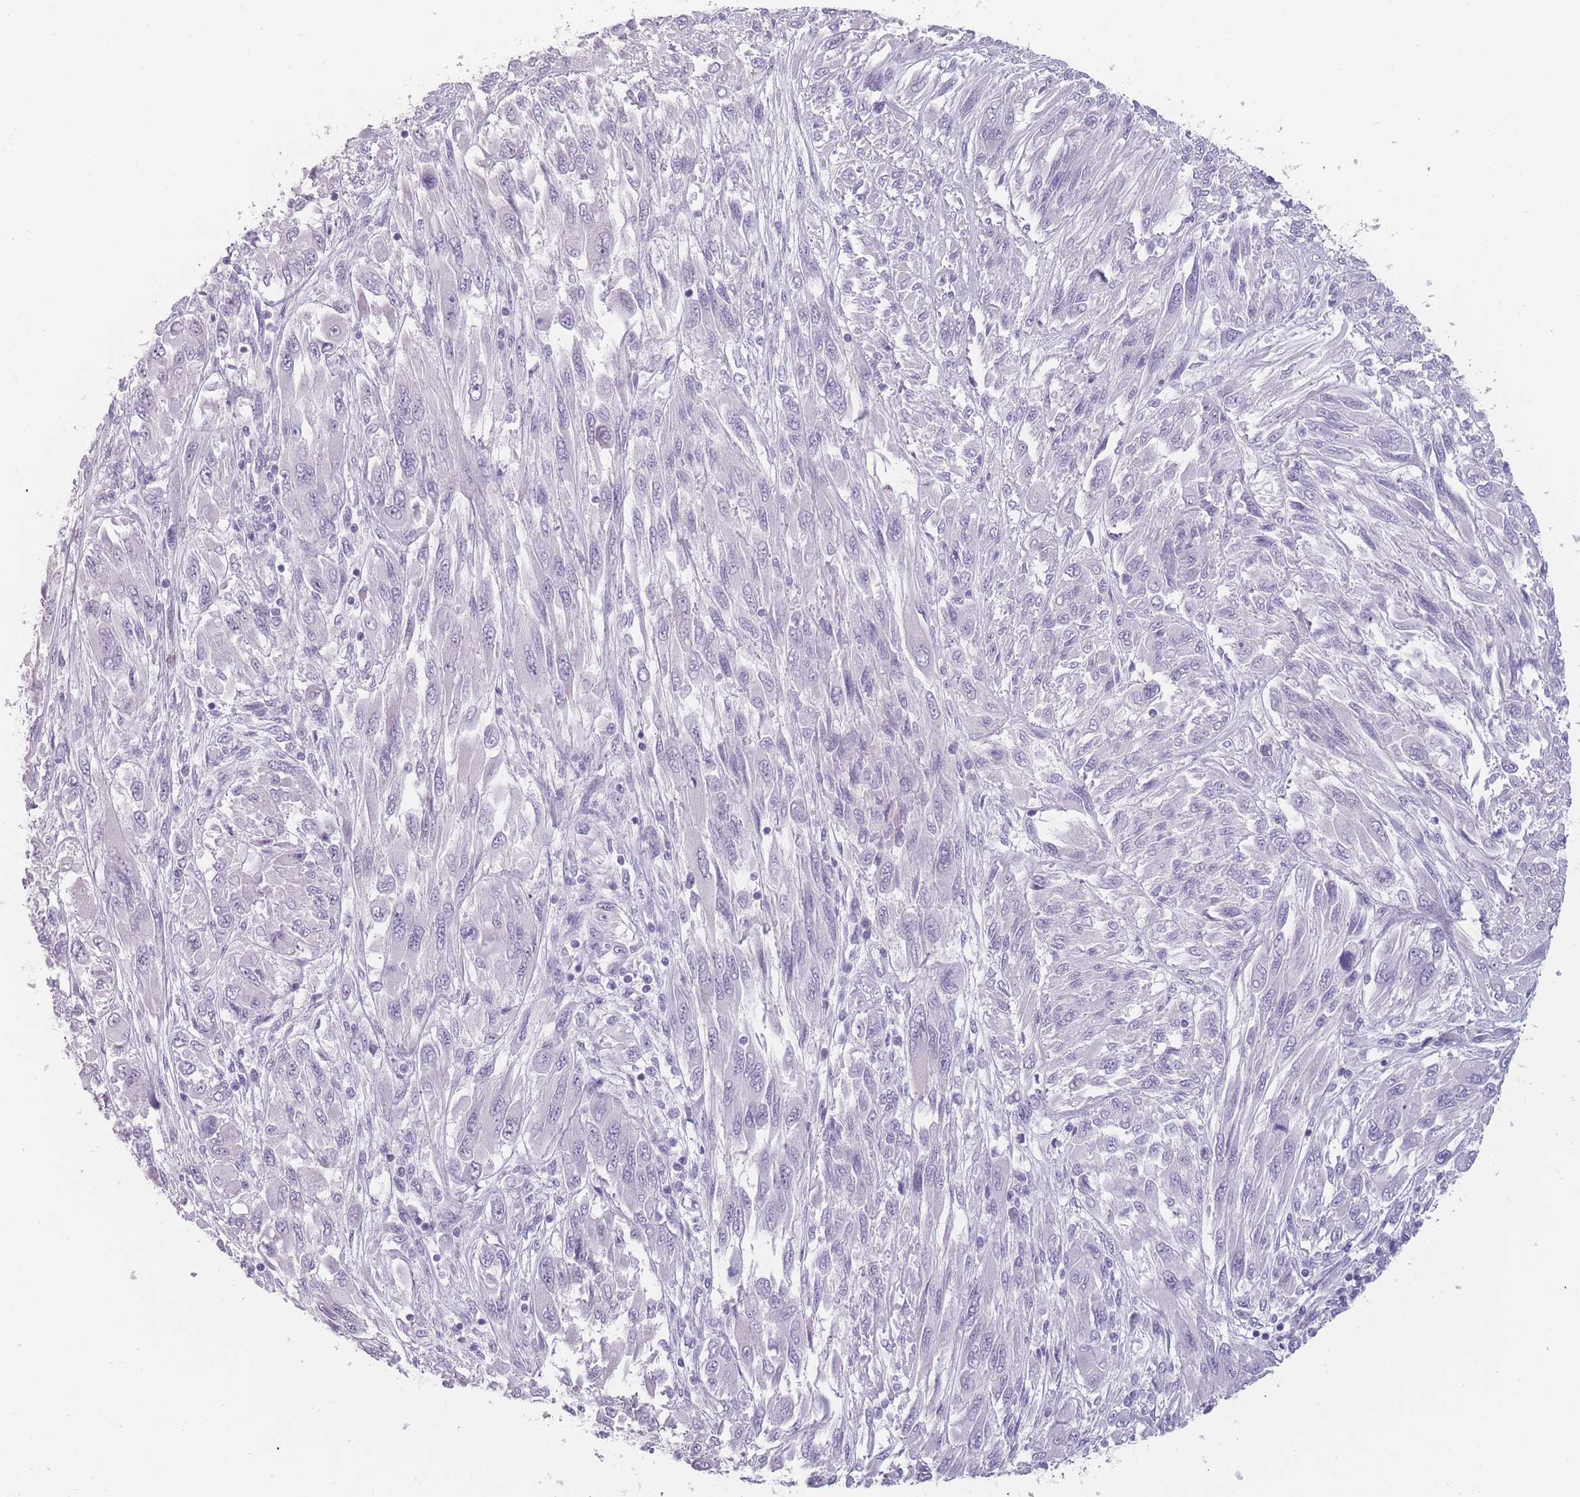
{"staining": {"intensity": "negative", "quantity": "none", "location": "none"}, "tissue": "melanoma", "cell_type": "Tumor cells", "image_type": "cancer", "snomed": [{"axis": "morphology", "description": "Malignant melanoma, NOS"}, {"axis": "topography", "description": "Skin"}], "caption": "Tumor cells are negative for protein expression in human melanoma. Nuclei are stained in blue.", "gene": "PPFIA3", "patient": {"sex": "female", "age": 91}}